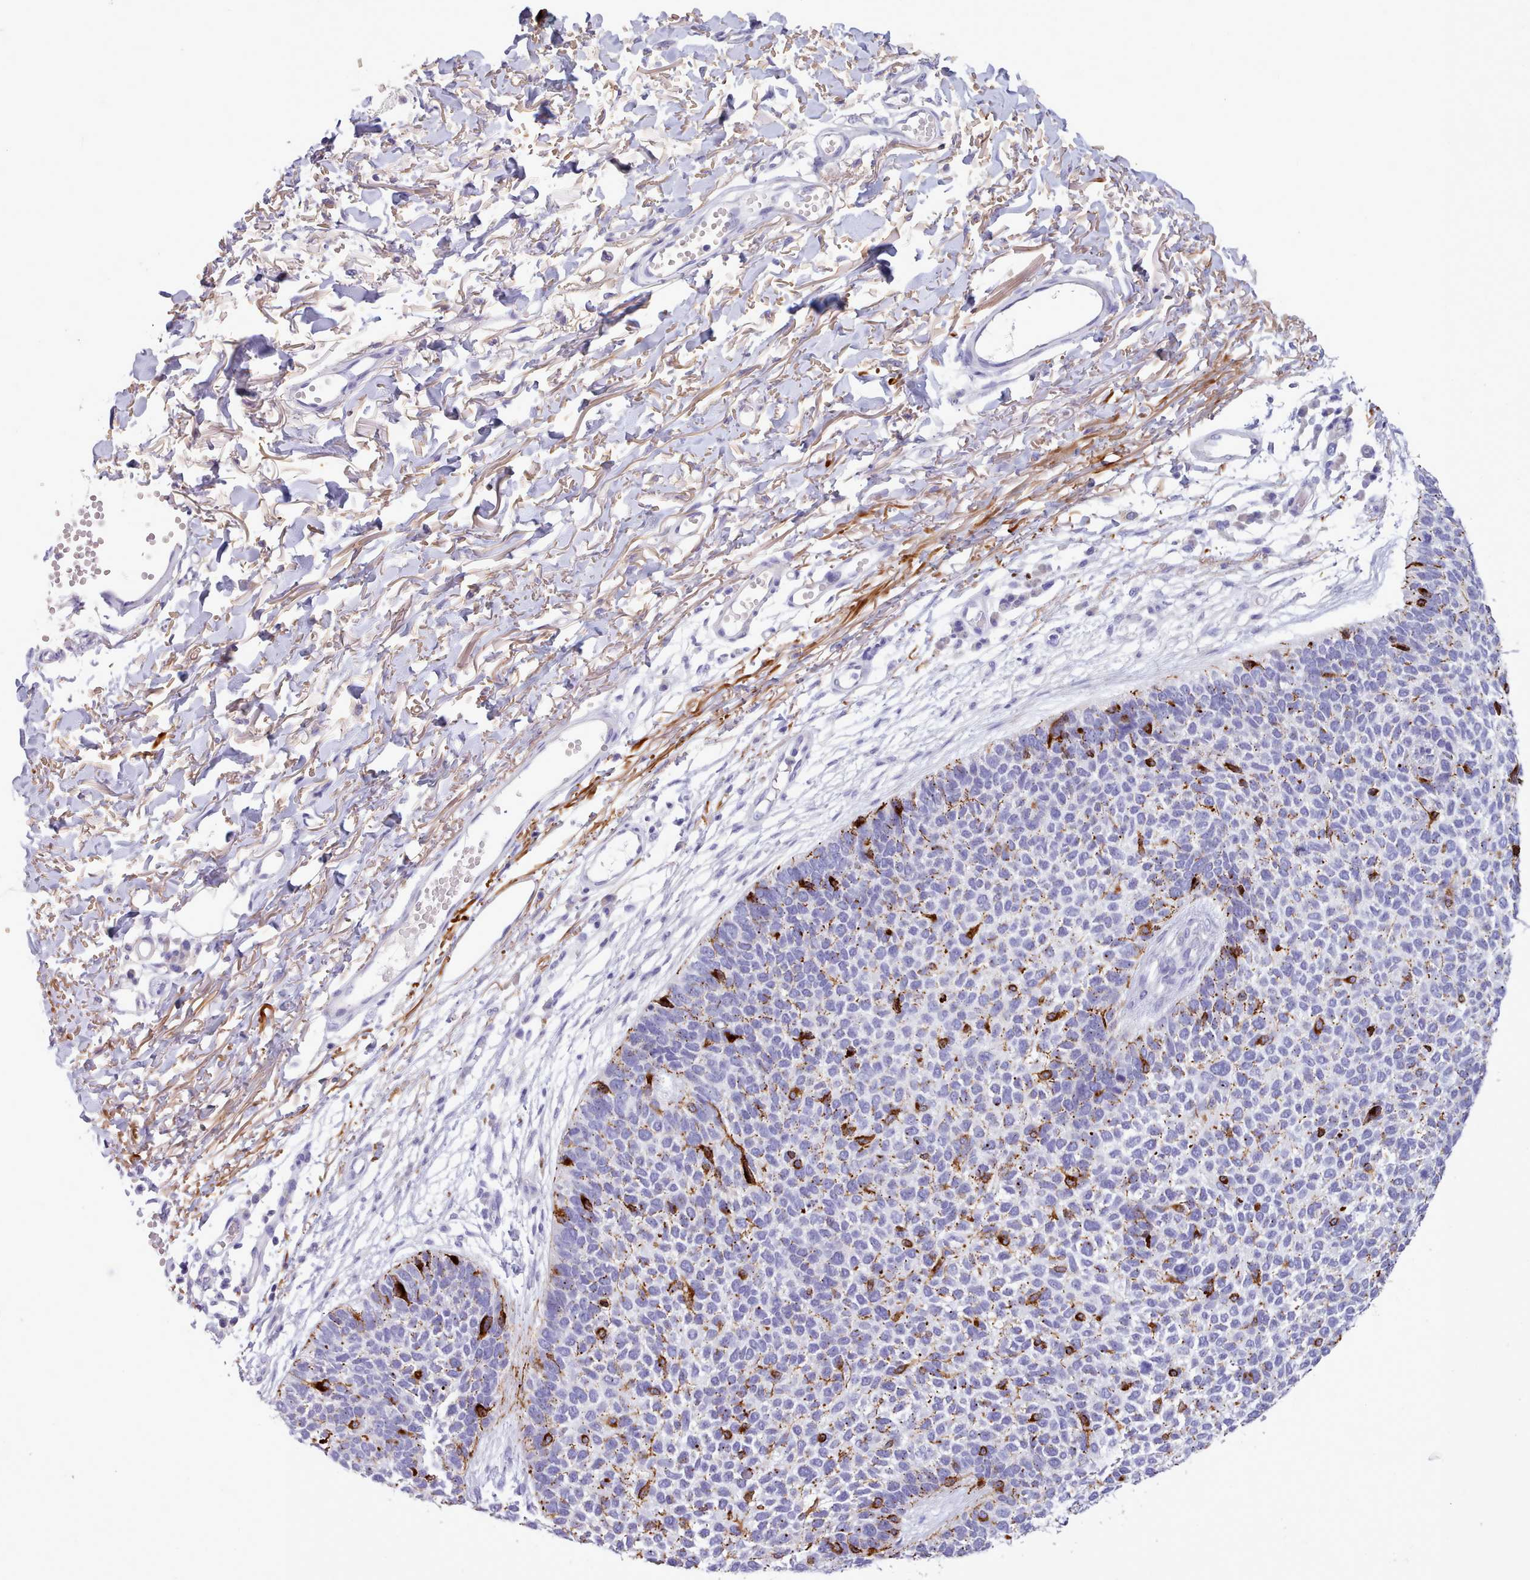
{"staining": {"intensity": "negative", "quantity": "none", "location": "none"}, "tissue": "skin cancer", "cell_type": "Tumor cells", "image_type": "cancer", "snomed": [{"axis": "morphology", "description": "Basal cell carcinoma"}, {"axis": "topography", "description": "Skin"}], "caption": "Tumor cells show no significant protein expression in skin cancer.", "gene": "CYP2A13", "patient": {"sex": "female", "age": 84}}